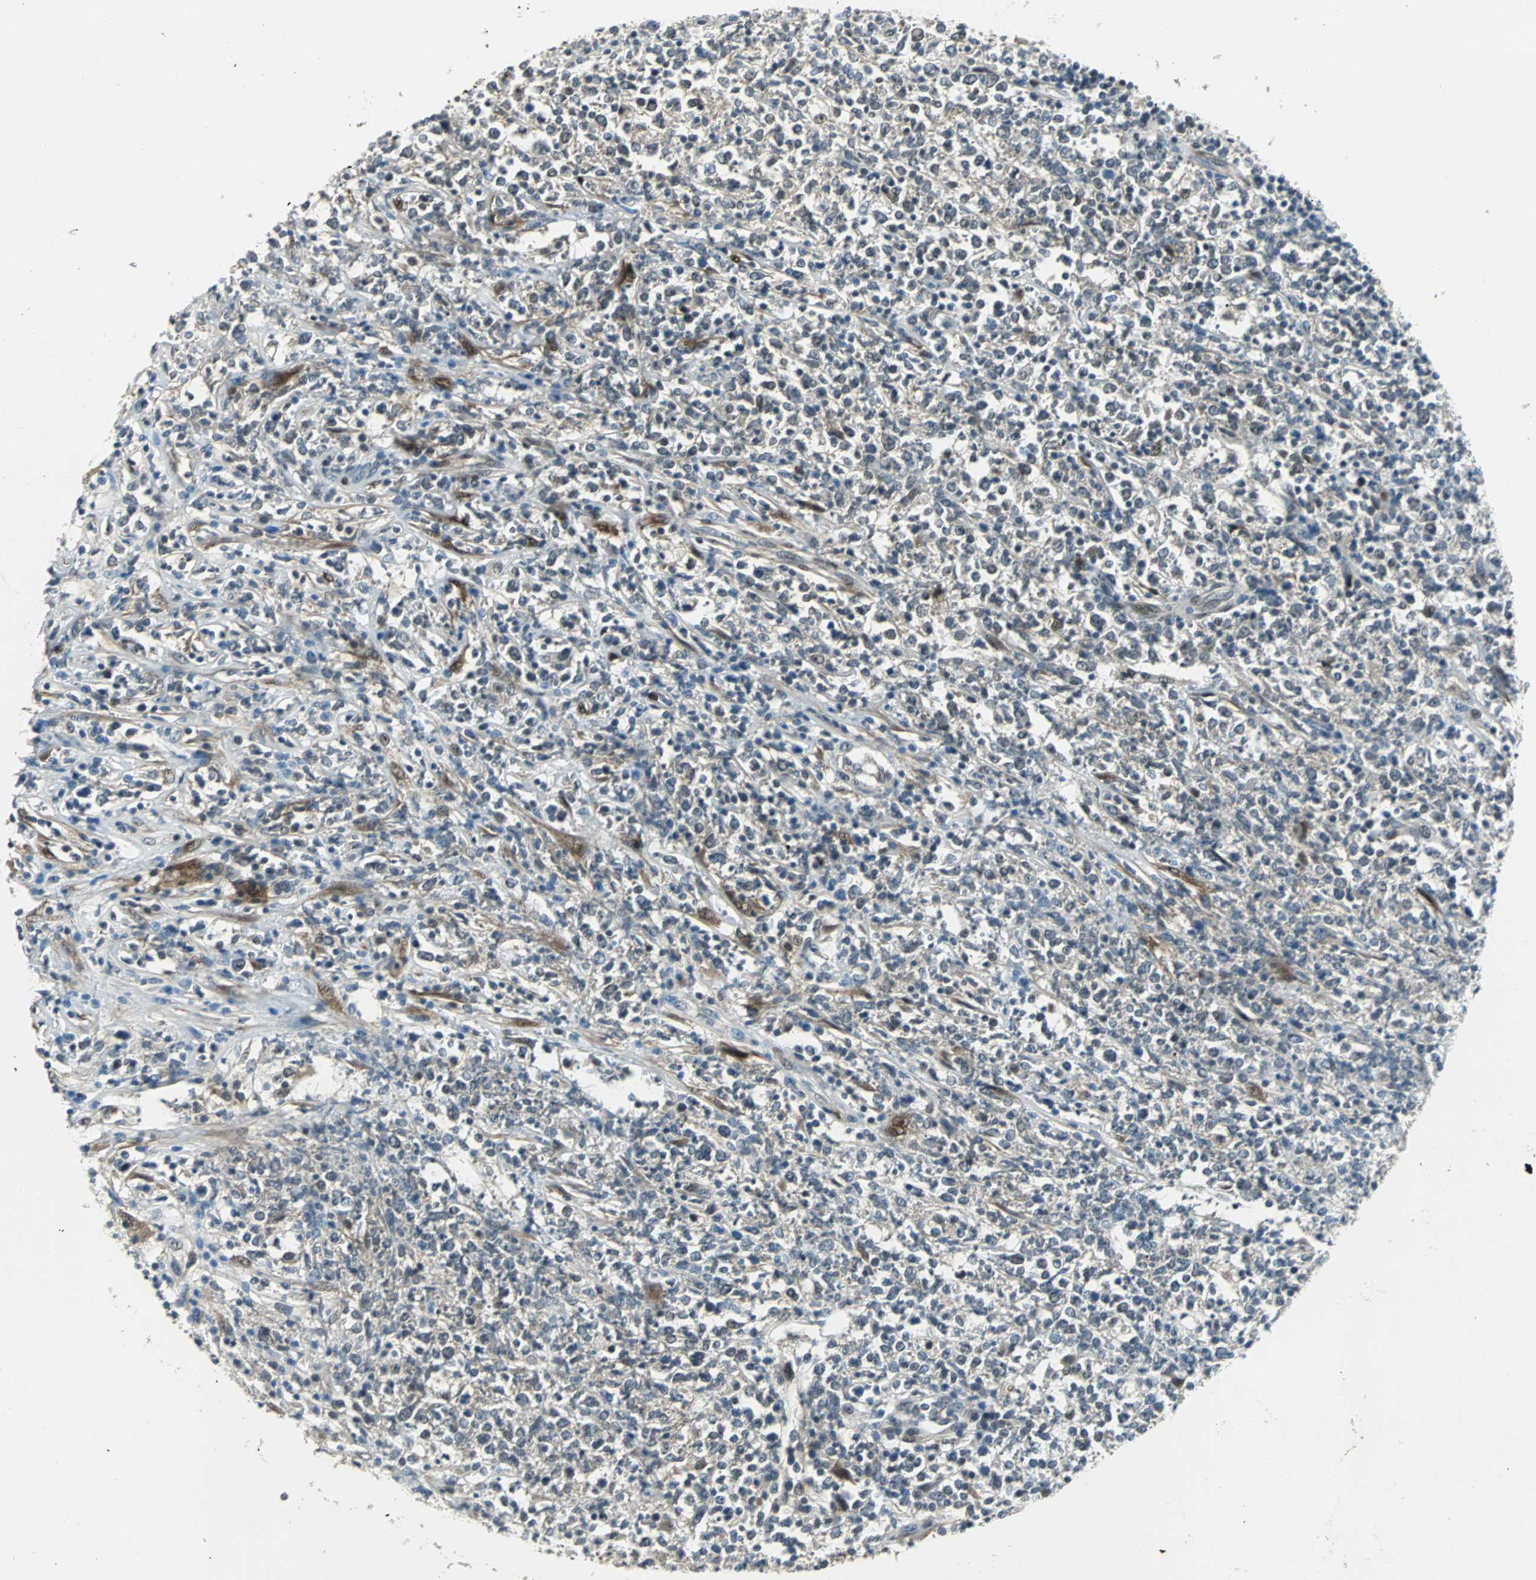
{"staining": {"intensity": "negative", "quantity": "none", "location": "none"}, "tissue": "lymphoma", "cell_type": "Tumor cells", "image_type": "cancer", "snomed": [{"axis": "morphology", "description": "Malignant lymphoma, non-Hodgkin's type, High grade"}, {"axis": "topography", "description": "Lymph node"}], "caption": "Tumor cells show no significant expression in lymphoma.", "gene": "FHL2", "patient": {"sex": "female", "age": 84}}